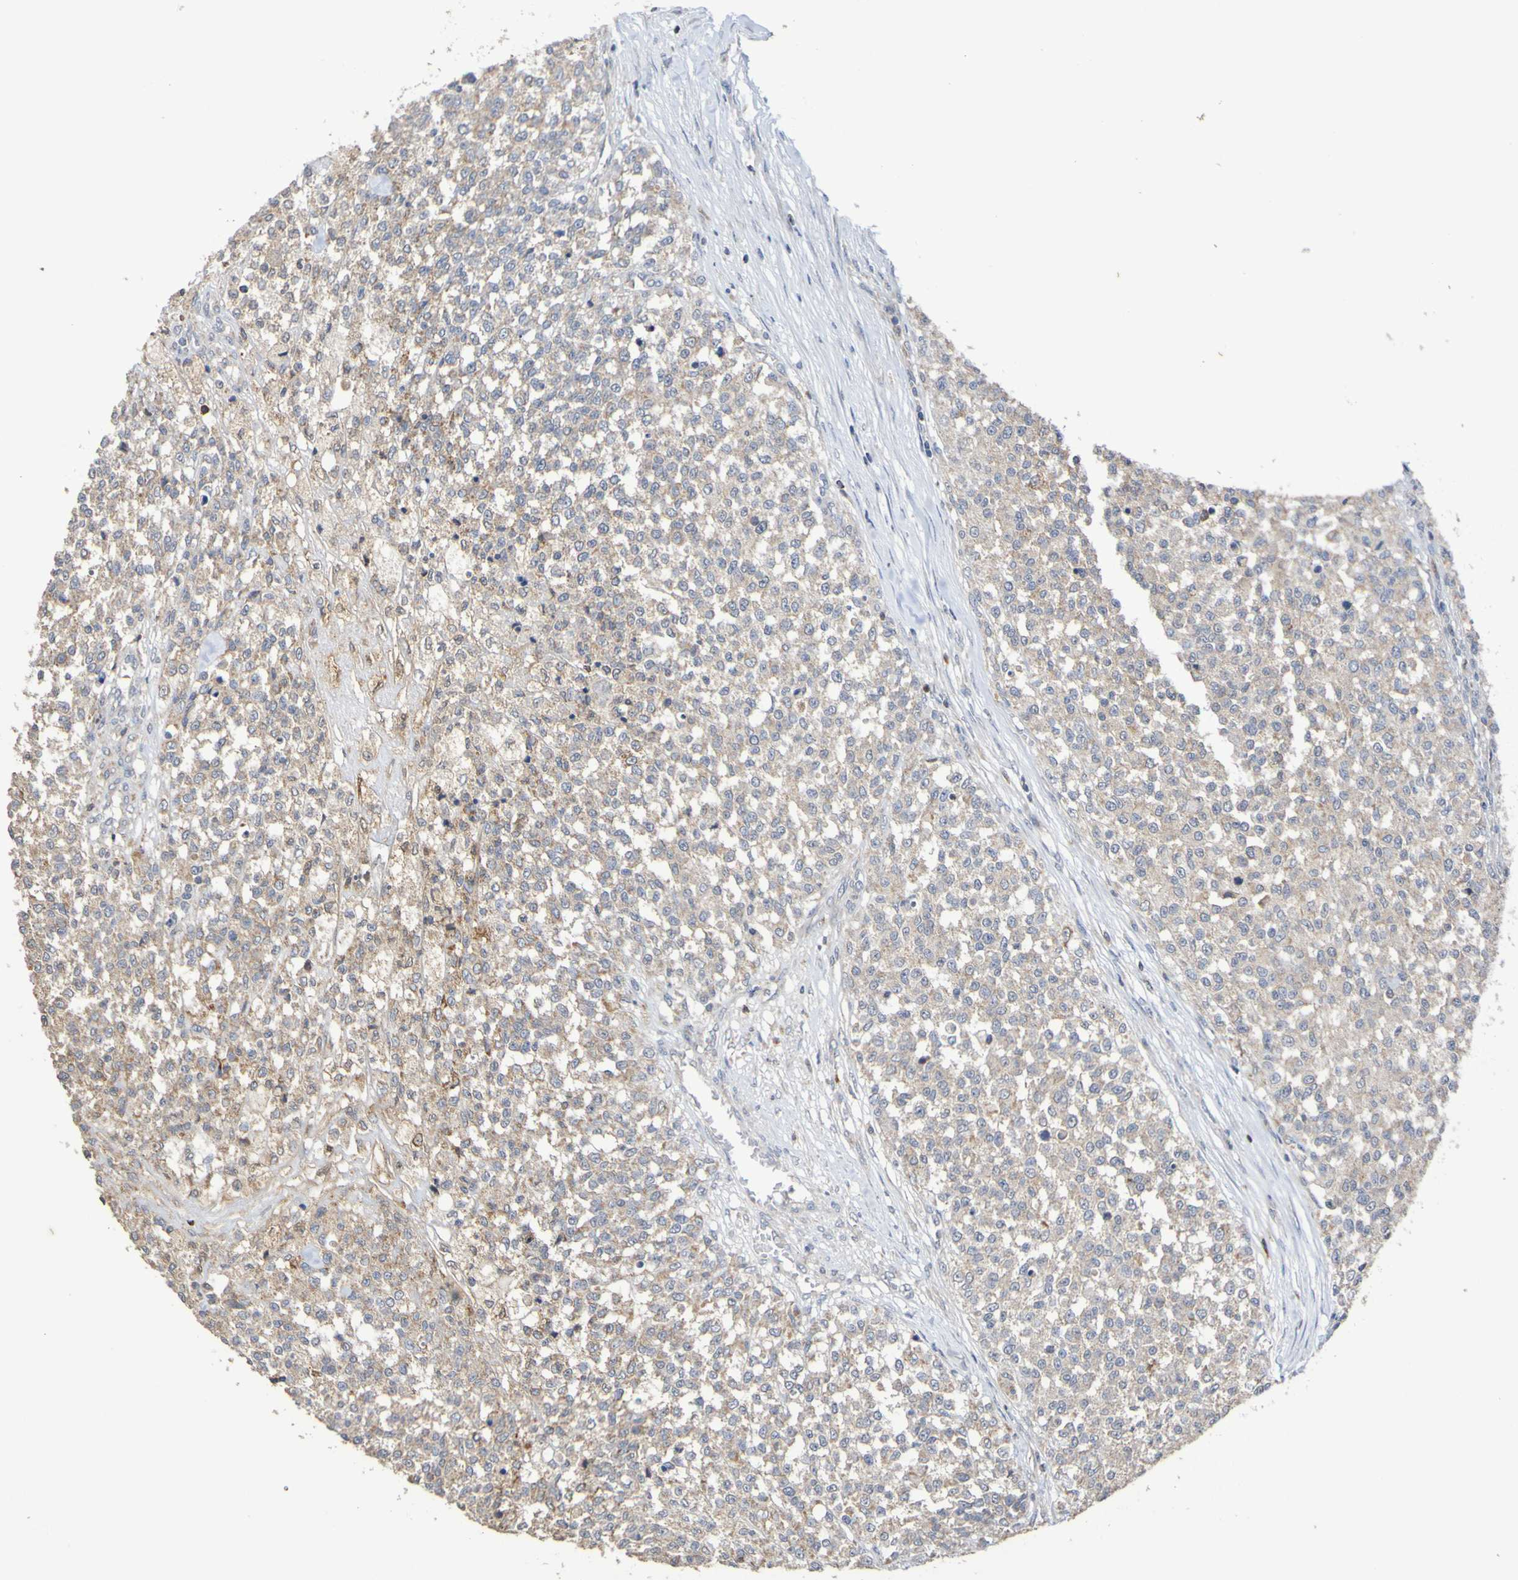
{"staining": {"intensity": "moderate", "quantity": "25%-75%", "location": "cytoplasmic/membranous"}, "tissue": "testis cancer", "cell_type": "Tumor cells", "image_type": "cancer", "snomed": [{"axis": "morphology", "description": "Seminoma, NOS"}, {"axis": "topography", "description": "Testis"}], "caption": "DAB immunohistochemical staining of testis cancer exhibits moderate cytoplasmic/membranous protein positivity in approximately 25%-75% of tumor cells. (DAB (3,3'-diaminobenzidine) IHC, brown staining for protein, blue staining for nuclei).", "gene": "C3orf18", "patient": {"sex": "male", "age": 59}}